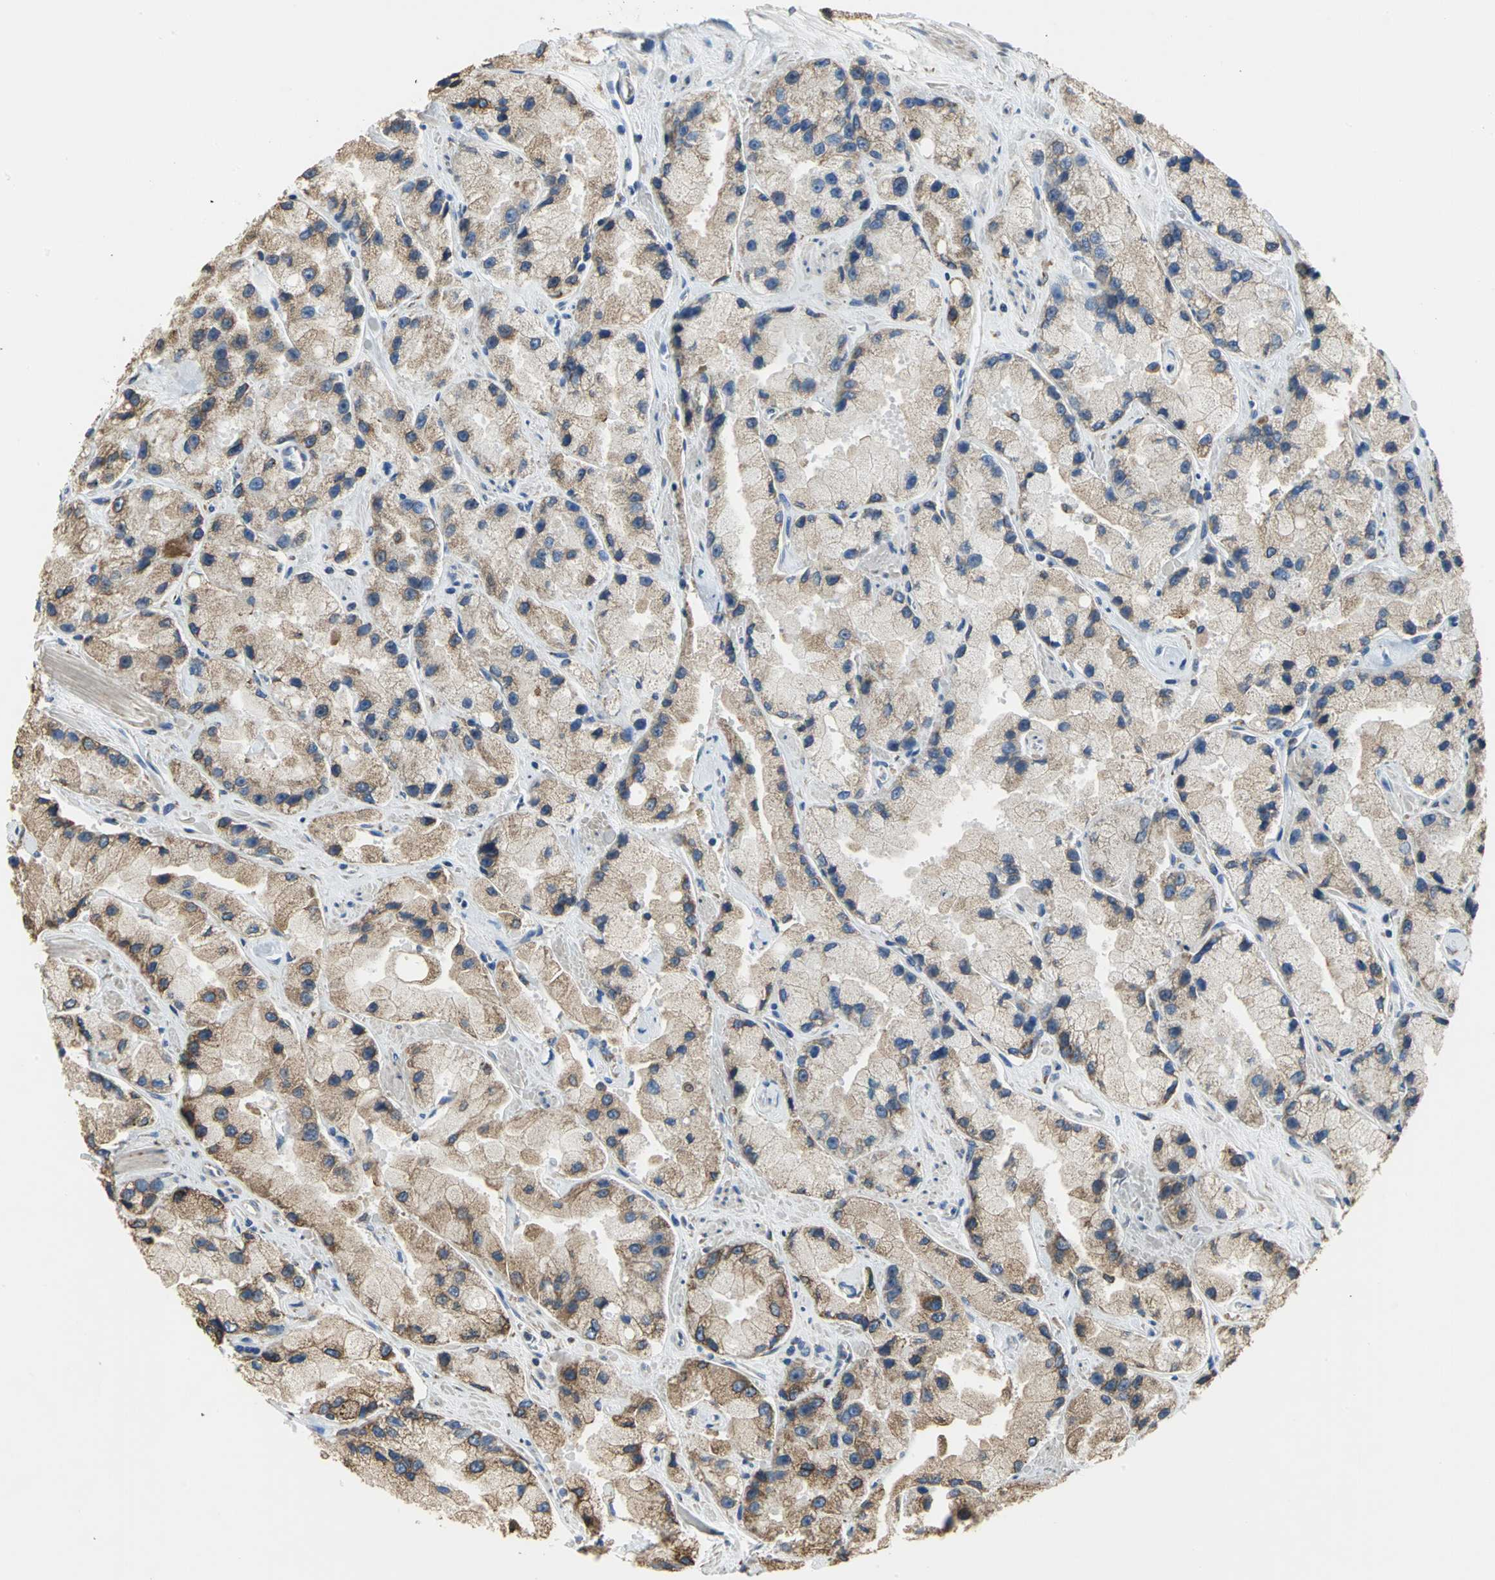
{"staining": {"intensity": "weak", "quantity": ">75%", "location": "cytoplasmic/membranous"}, "tissue": "prostate cancer", "cell_type": "Tumor cells", "image_type": "cancer", "snomed": [{"axis": "morphology", "description": "Adenocarcinoma, High grade"}, {"axis": "topography", "description": "Prostate"}], "caption": "The micrograph demonstrates a brown stain indicating the presence of a protein in the cytoplasmic/membranous of tumor cells in prostate cancer. The staining was performed using DAB, with brown indicating positive protein expression. Nuclei are stained blue with hematoxylin.", "gene": "SDF2L1", "patient": {"sex": "male", "age": 58}}